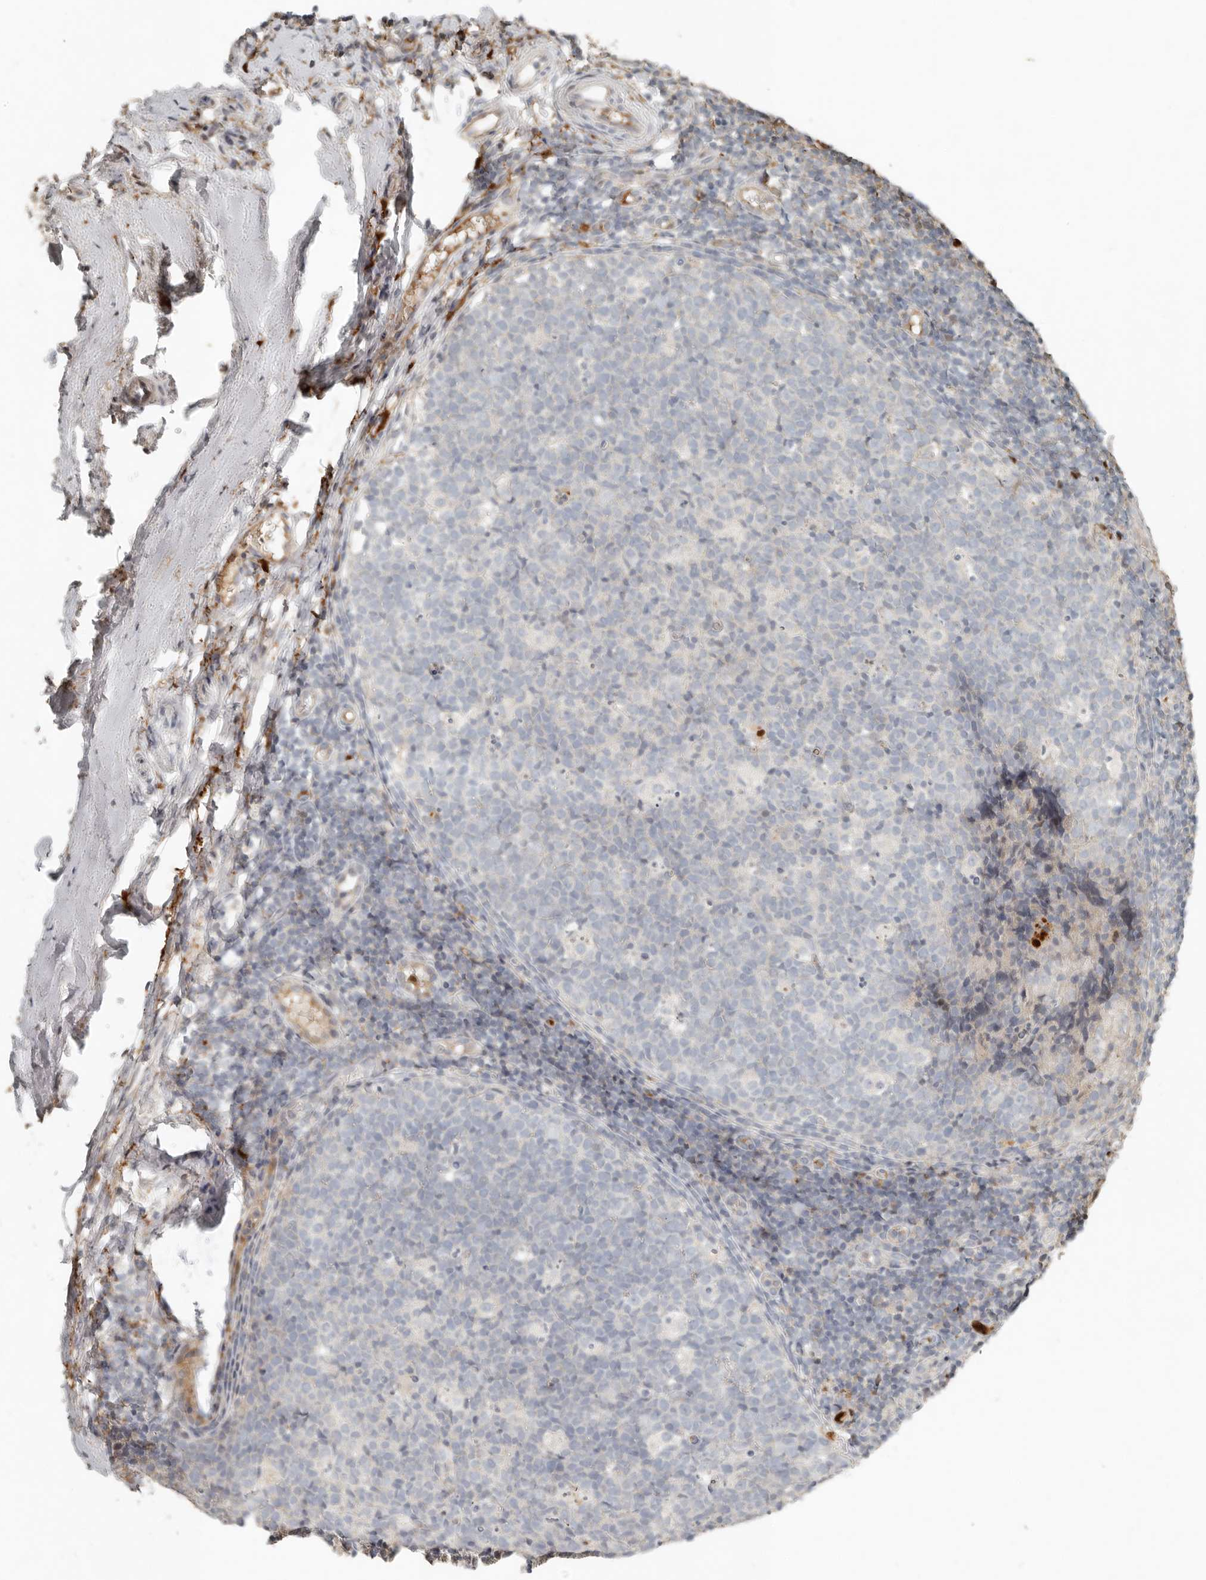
{"staining": {"intensity": "negative", "quantity": "none", "location": "none"}, "tissue": "tonsil", "cell_type": "Germinal center cells", "image_type": "normal", "snomed": [{"axis": "morphology", "description": "Normal tissue, NOS"}, {"axis": "topography", "description": "Tonsil"}], "caption": "Immunohistochemistry image of normal tonsil: tonsil stained with DAB (3,3'-diaminobenzidine) exhibits no significant protein positivity in germinal center cells.", "gene": "KLHL38", "patient": {"sex": "female", "age": 19}}